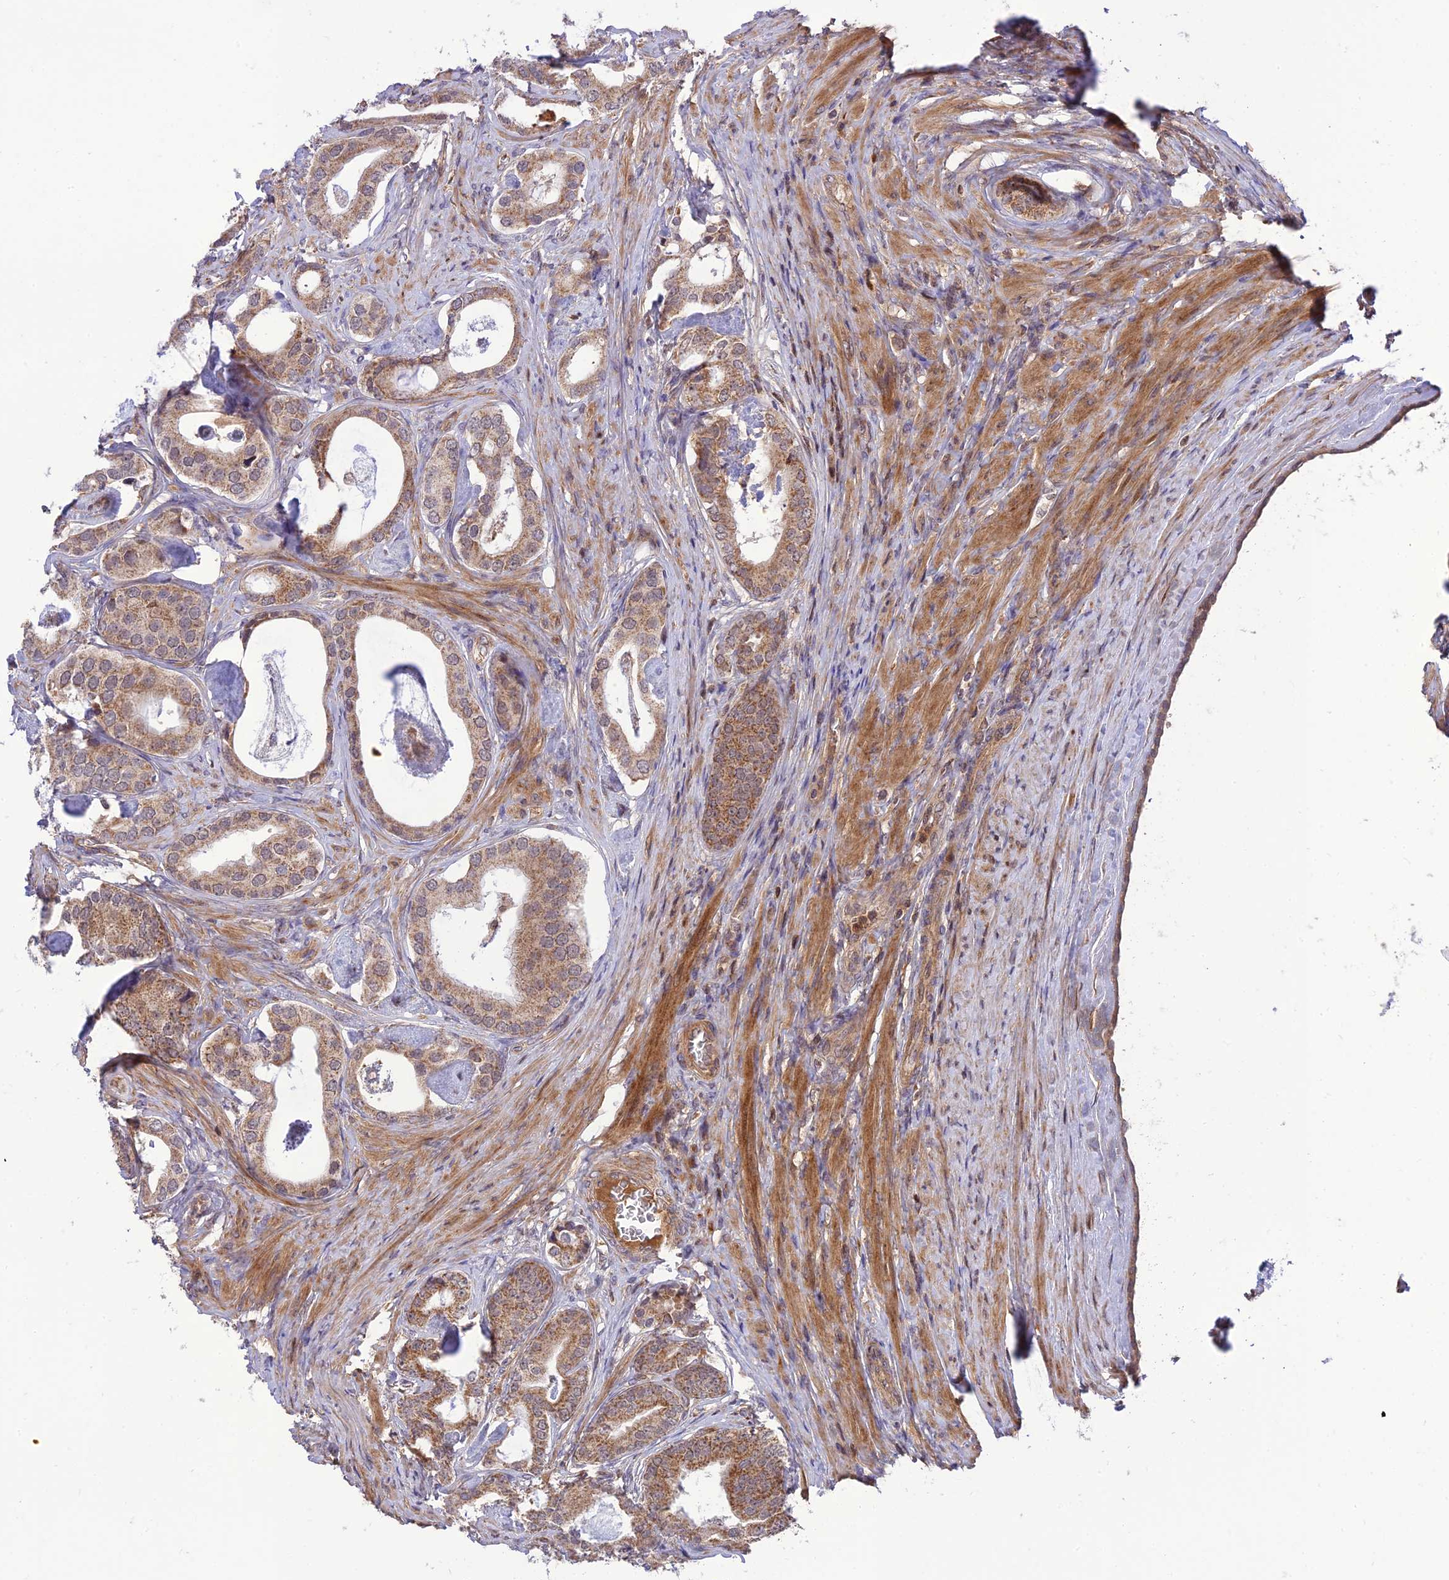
{"staining": {"intensity": "moderate", "quantity": ">75%", "location": "cytoplasmic/membranous"}, "tissue": "prostate cancer", "cell_type": "Tumor cells", "image_type": "cancer", "snomed": [{"axis": "morphology", "description": "Adenocarcinoma, Low grade"}, {"axis": "topography", "description": "Prostate"}], "caption": "The immunohistochemical stain labels moderate cytoplasmic/membranous expression in tumor cells of prostate cancer tissue.", "gene": "NDUFC1", "patient": {"sex": "male", "age": 71}}